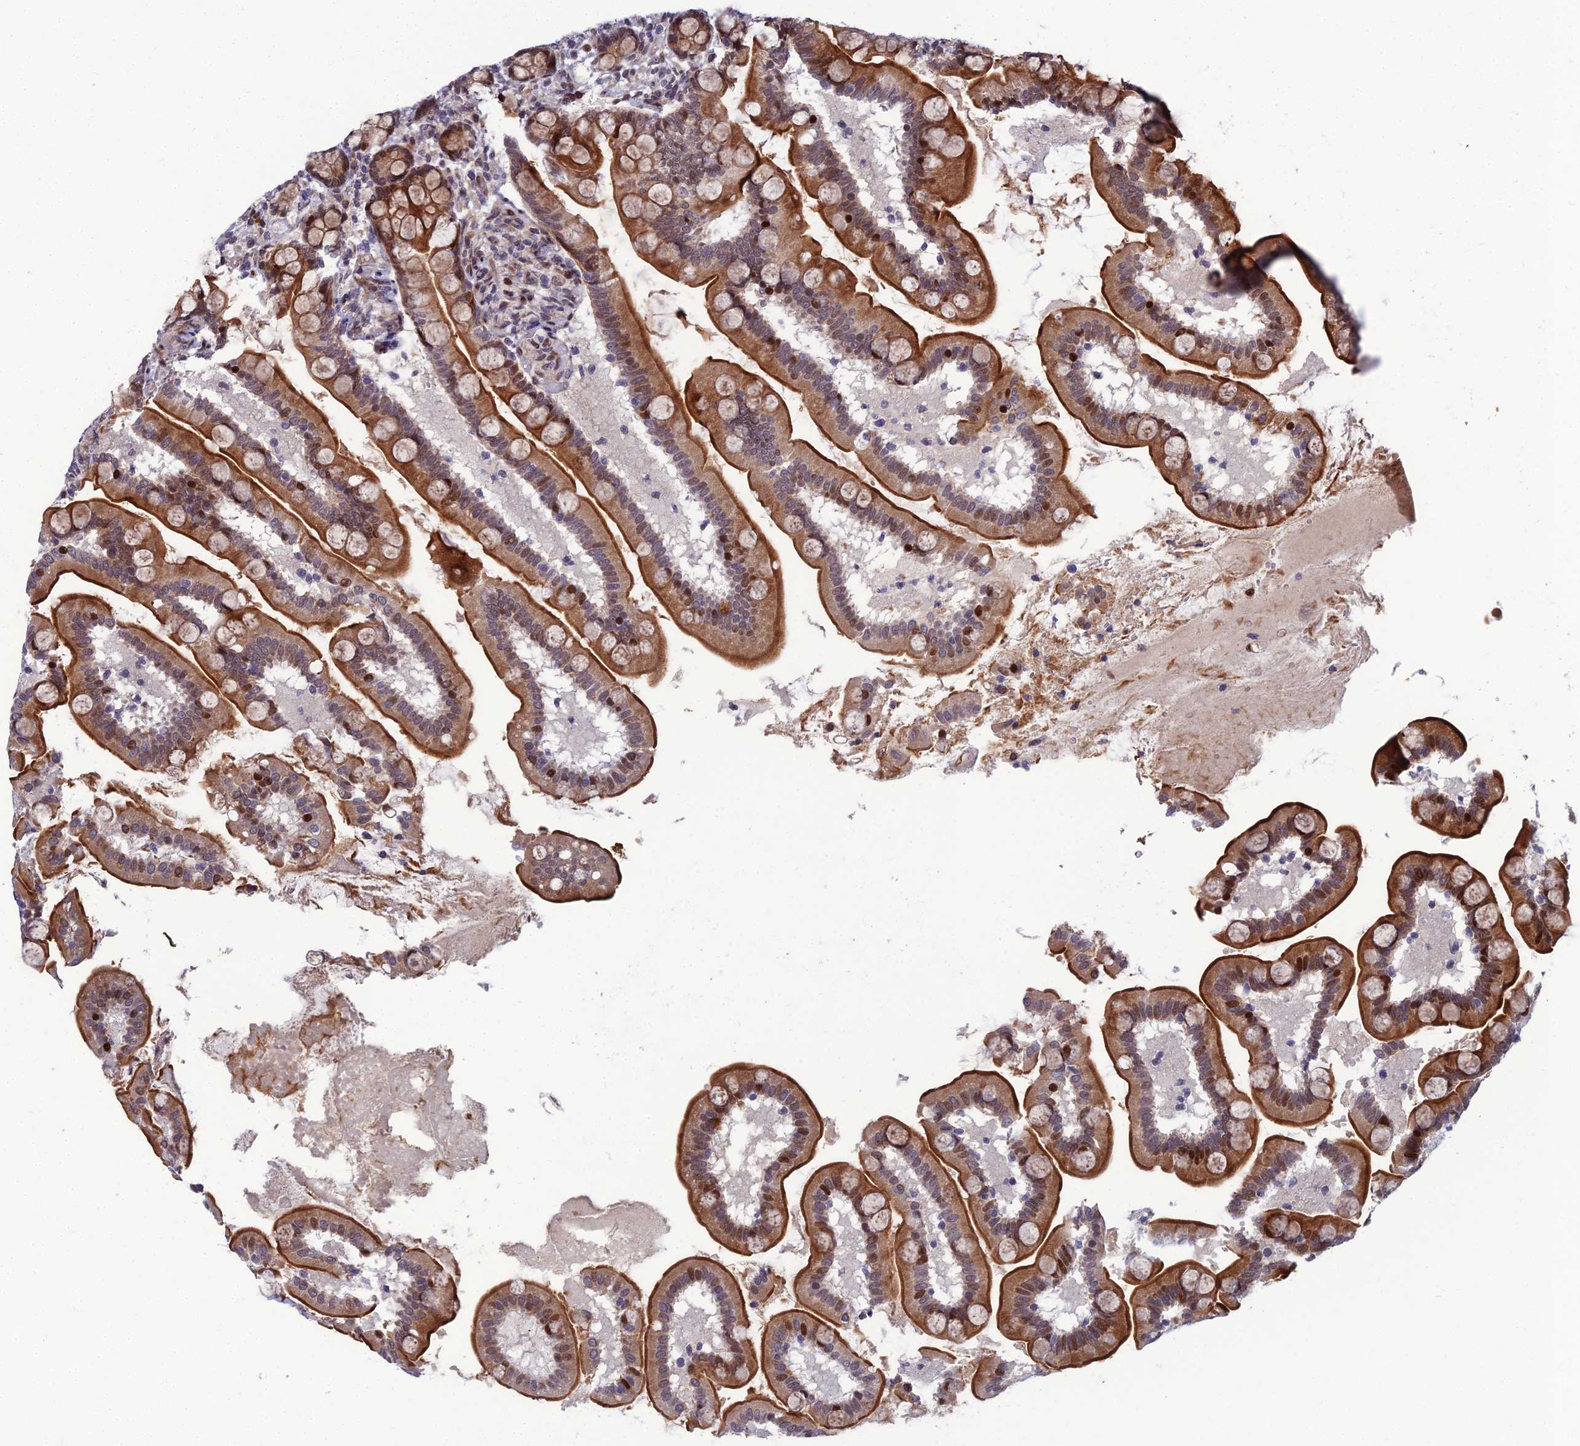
{"staining": {"intensity": "moderate", "quantity": ">75%", "location": "cytoplasmic/membranous,nuclear"}, "tissue": "small intestine", "cell_type": "Glandular cells", "image_type": "normal", "snomed": [{"axis": "morphology", "description": "Normal tissue, NOS"}, {"axis": "topography", "description": "Small intestine"}], "caption": "Immunohistochemistry image of benign small intestine: small intestine stained using immunohistochemistry shows medium levels of moderate protein expression localized specifically in the cytoplasmic/membranous,nuclear of glandular cells, appearing as a cytoplasmic/membranous,nuclear brown color.", "gene": "ZNF668", "patient": {"sex": "female", "age": 64}}